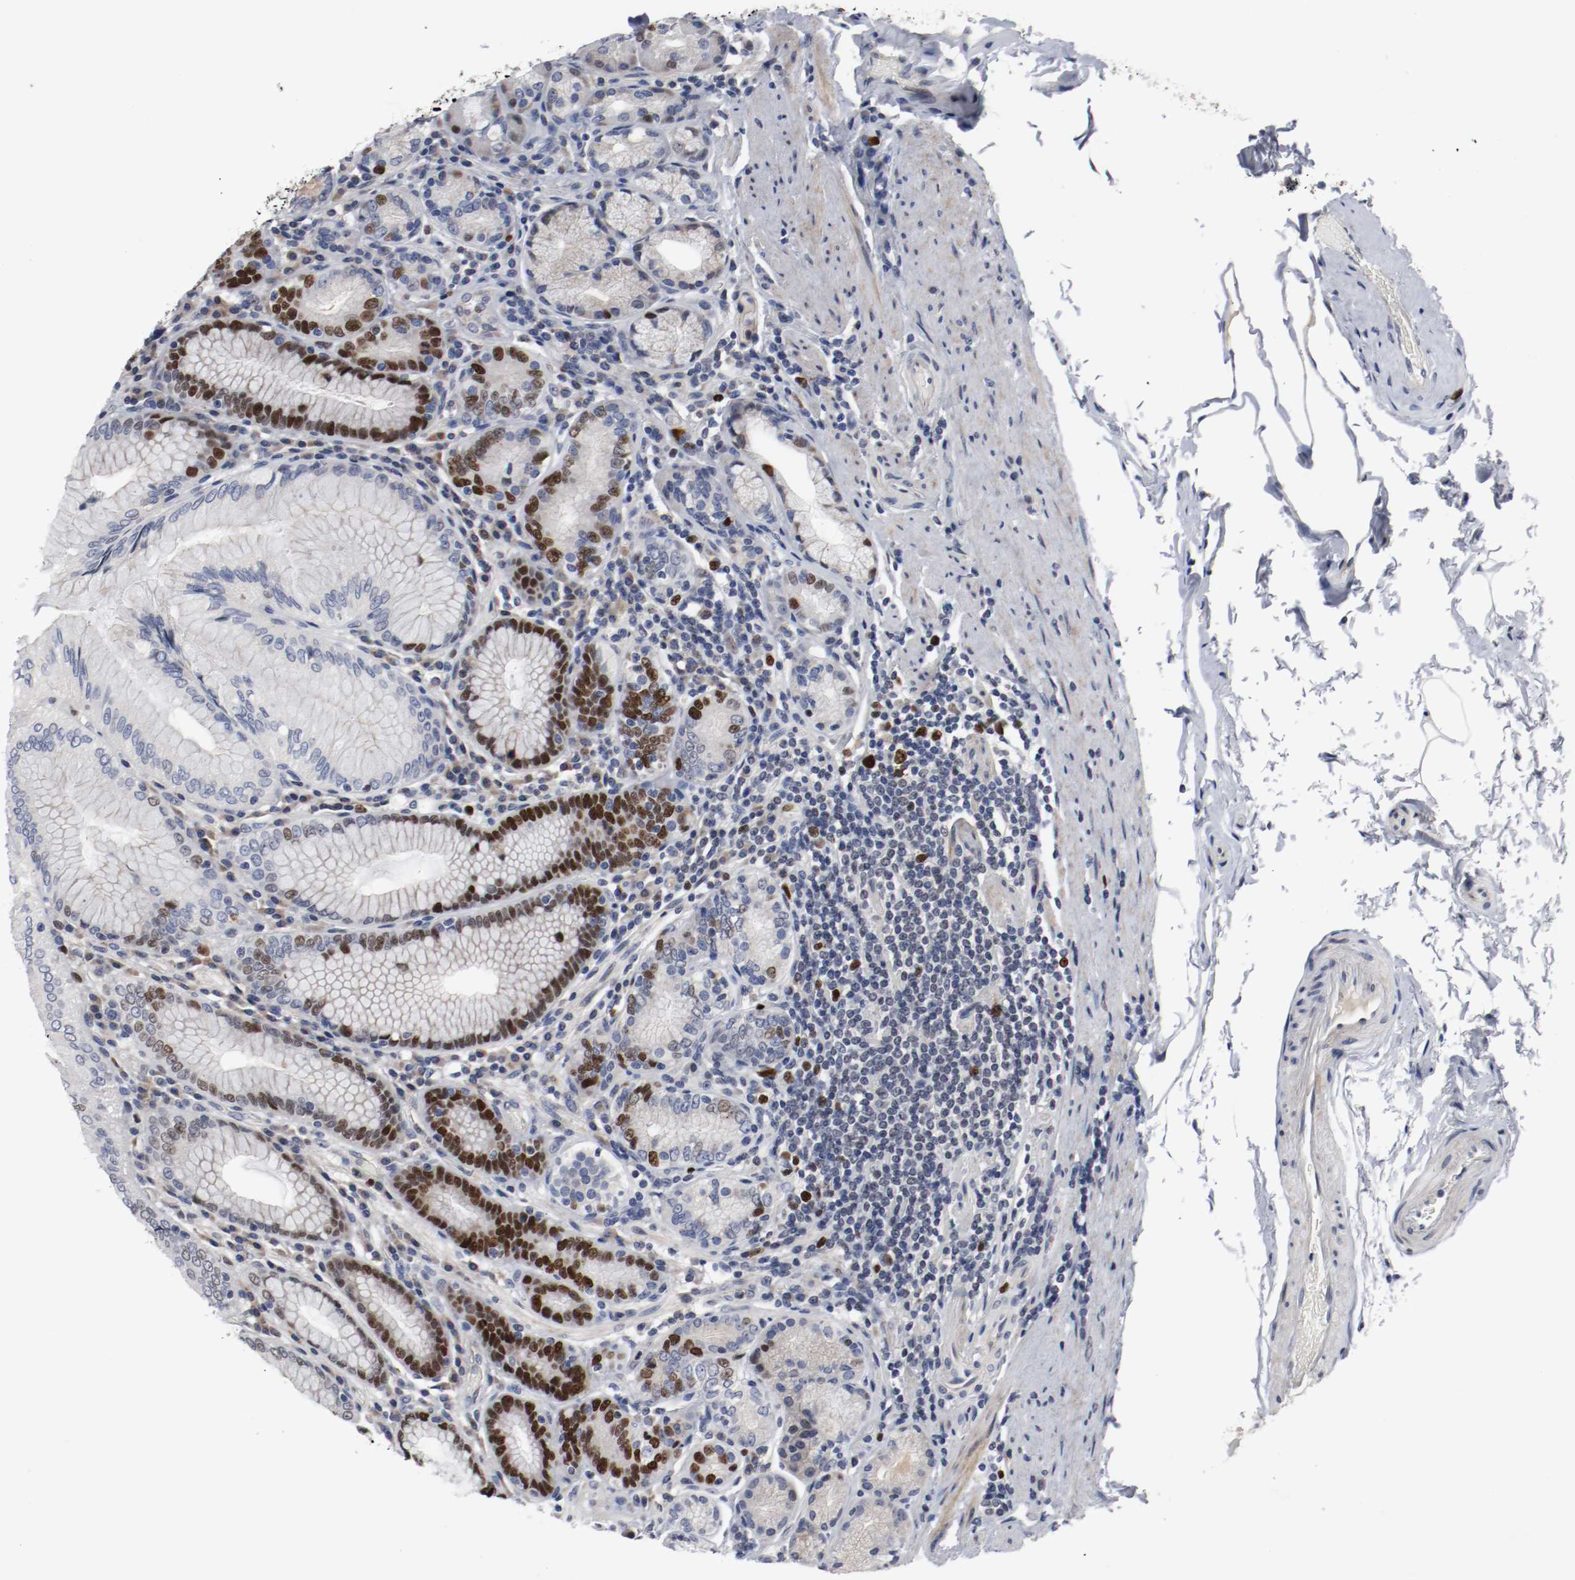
{"staining": {"intensity": "strong", "quantity": "25%-75%", "location": "nuclear"}, "tissue": "stomach", "cell_type": "Glandular cells", "image_type": "normal", "snomed": [{"axis": "morphology", "description": "Normal tissue, NOS"}, {"axis": "topography", "description": "Stomach, lower"}], "caption": "A brown stain labels strong nuclear expression of a protein in glandular cells of normal stomach. (DAB (3,3'-diaminobenzidine) = brown stain, brightfield microscopy at high magnification).", "gene": "MCM6", "patient": {"sex": "female", "age": 76}}